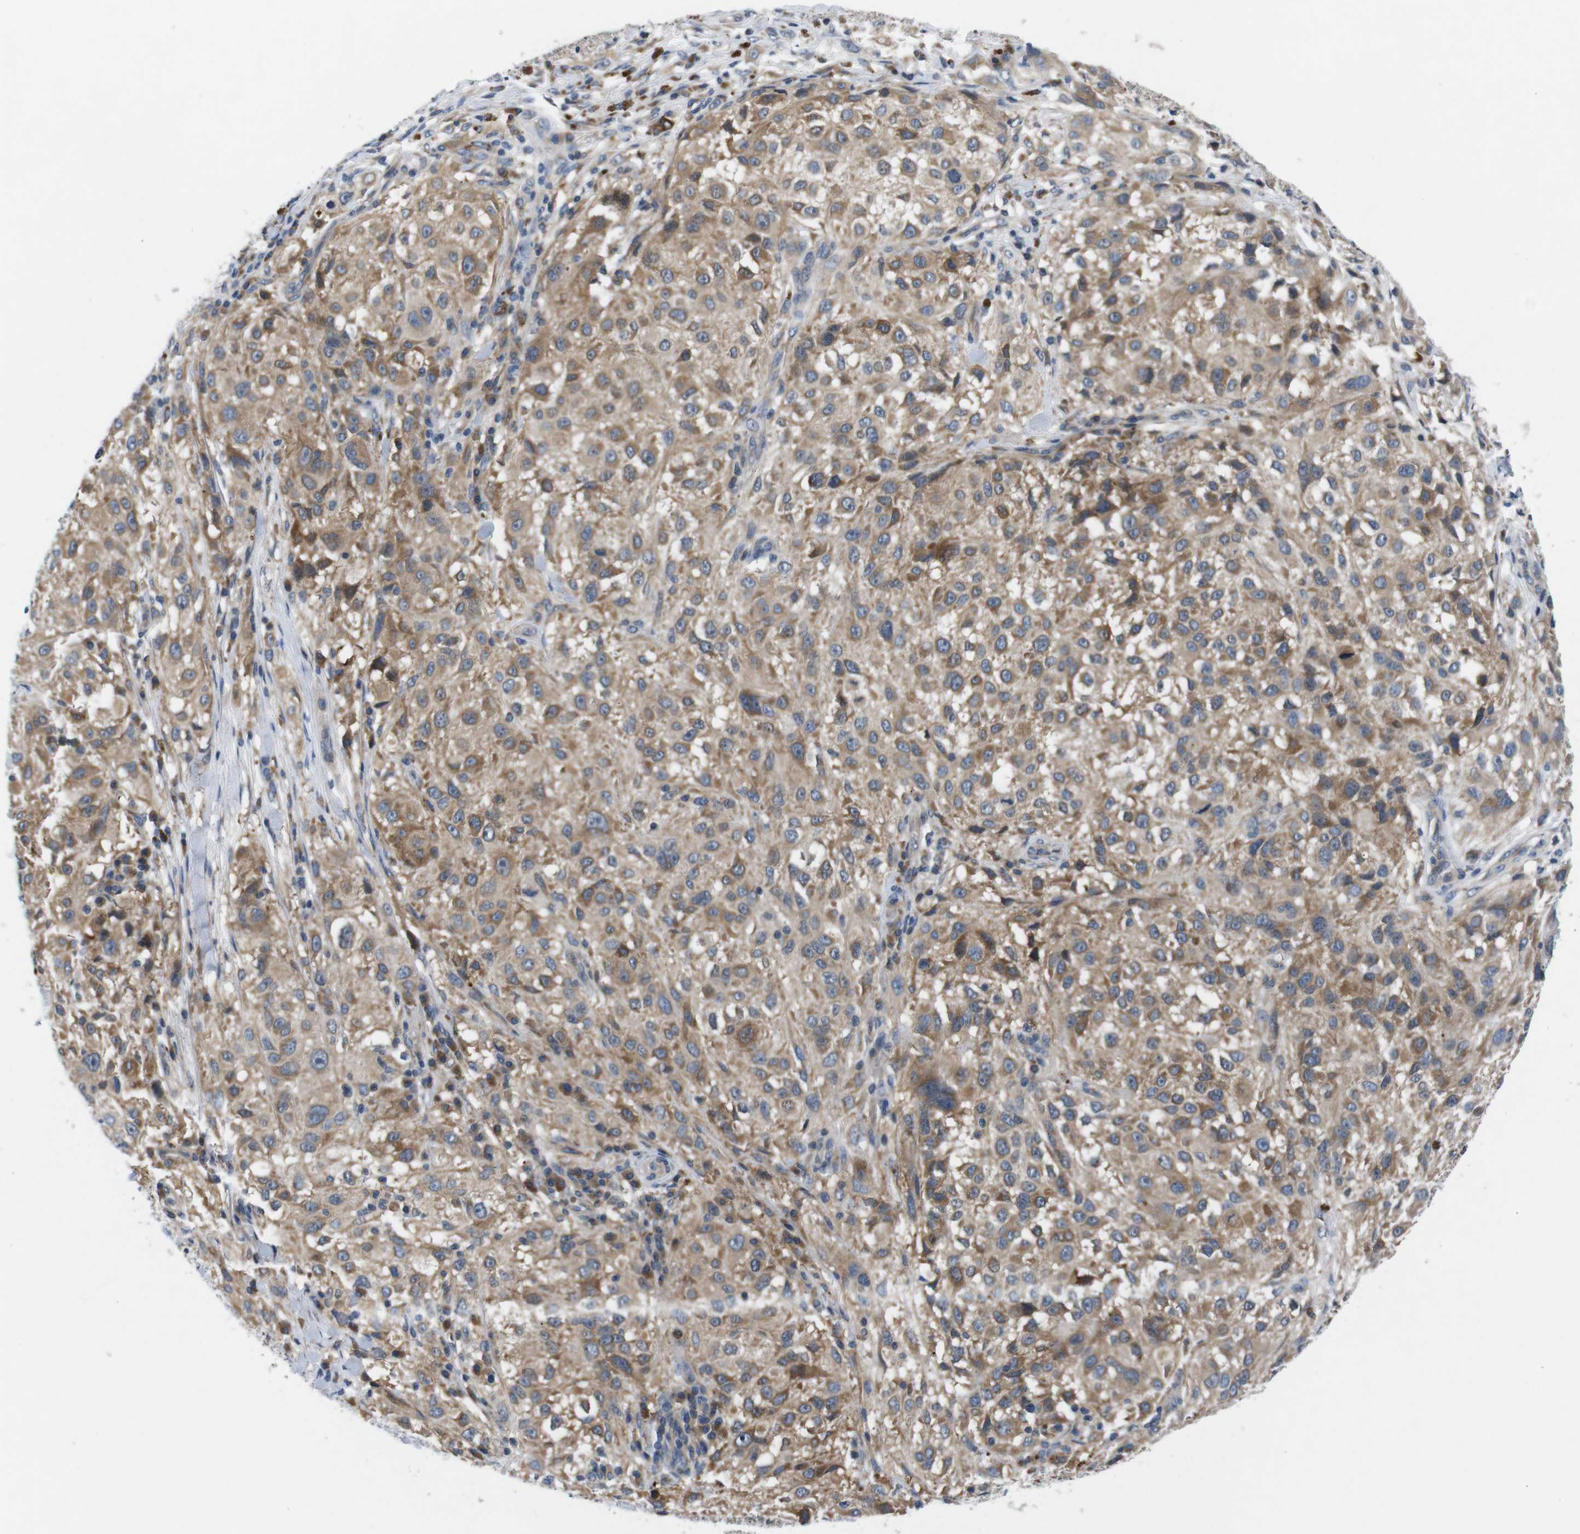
{"staining": {"intensity": "moderate", "quantity": ">75%", "location": "cytoplasmic/membranous"}, "tissue": "melanoma", "cell_type": "Tumor cells", "image_type": "cancer", "snomed": [{"axis": "morphology", "description": "Necrosis, NOS"}, {"axis": "morphology", "description": "Malignant melanoma, NOS"}, {"axis": "topography", "description": "Skin"}], "caption": "Protein expression analysis of human malignant melanoma reveals moderate cytoplasmic/membranous expression in approximately >75% of tumor cells. (Stains: DAB (3,3'-diaminobenzidine) in brown, nuclei in blue, Microscopy: brightfield microscopy at high magnification).", "gene": "JAK1", "patient": {"sex": "female", "age": 87}}